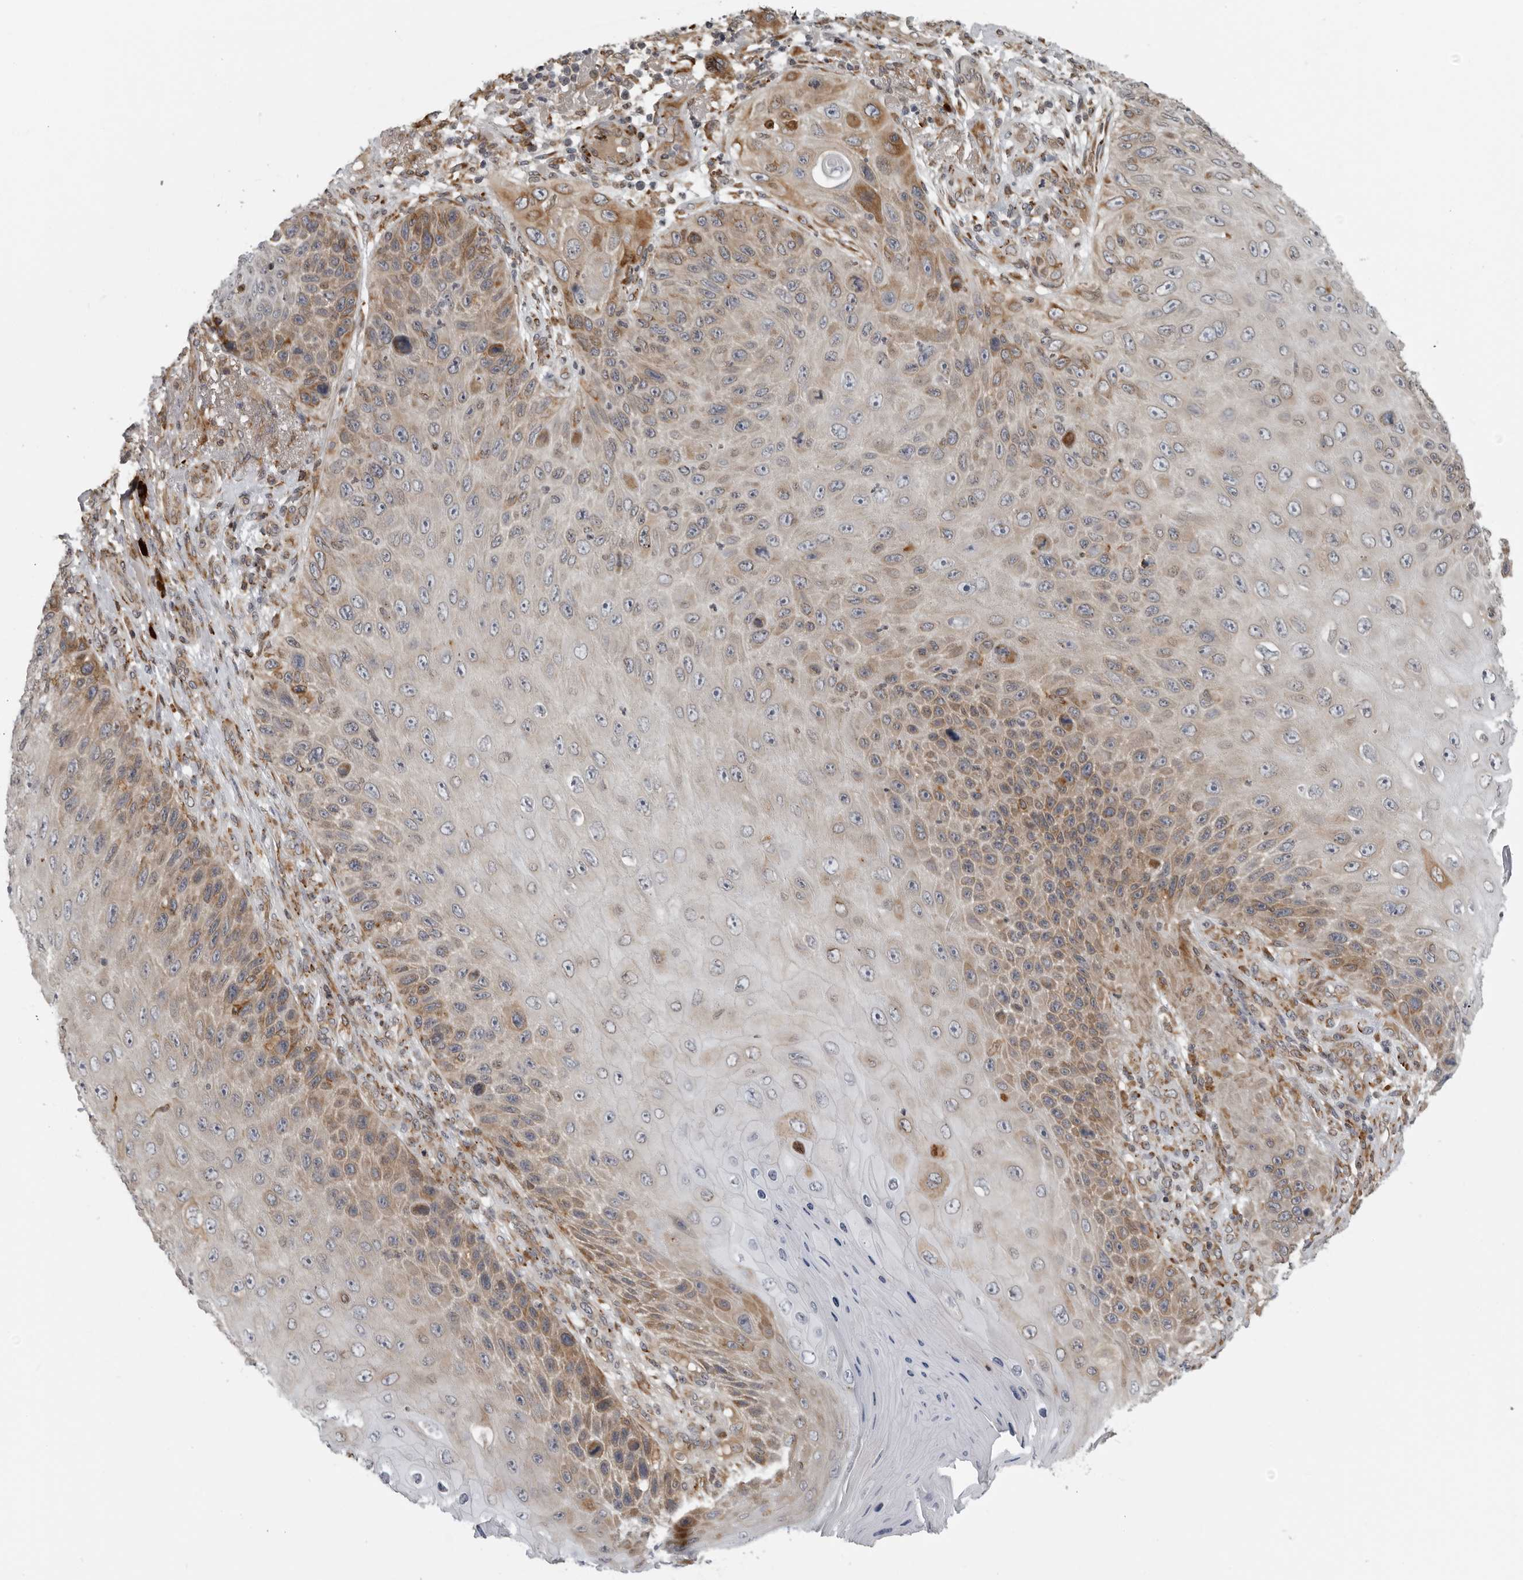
{"staining": {"intensity": "moderate", "quantity": "<25%", "location": "cytoplasmic/membranous"}, "tissue": "skin cancer", "cell_type": "Tumor cells", "image_type": "cancer", "snomed": [{"axis": "morphology", "description": "Squamous cell carcinoma, NOS"}, {"axis": "topography", "description": "Skin"}], "caption": "Immunohistochemical staining of skin cancer (squamous cell carcinoma) displays low levels of moderate cytoplasmic/membranous protein positivity in about <25% of tumor cells.", "gene": "ALPK2", "patient": {"sex": "female", "age": 88}}